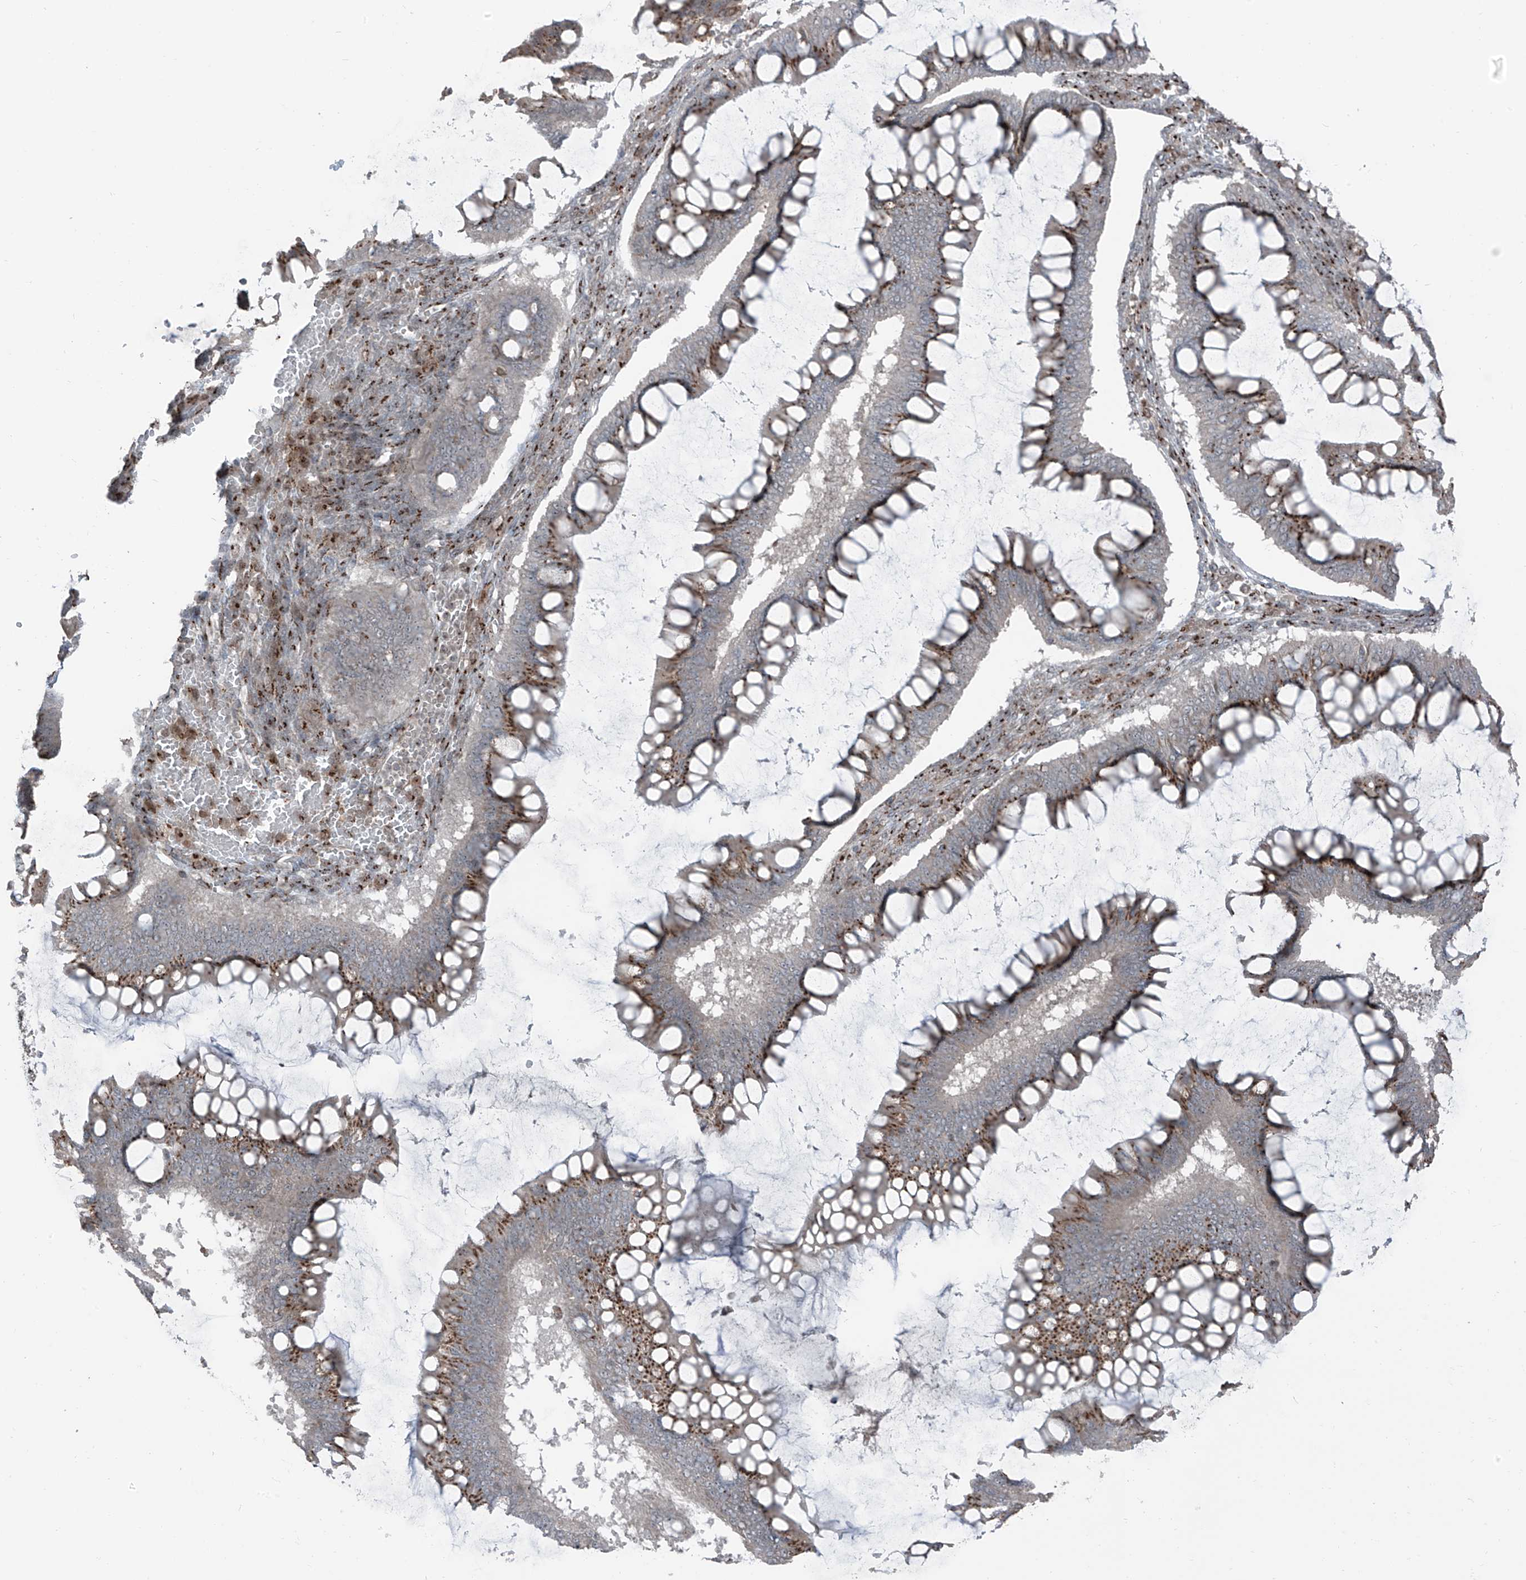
{"staining": {"intensity": "moderate", "quantity": ">75%", "location": "cytoplasmic/membranous"}, "tissue": "ovarian cancer", "cell_type": "Tumor cells", "image_type": "cancer", "snomed": [{"axis": "morphology", "description": "Cystadenocarcinoma, mucinous, NOS"}, {"axis": "topography", "description": "Ovary"}], "caption": "Immunohistochemical staining of ovarian cancer (mucinous cystadenocarcinoma) shows medium levels of moderate cytoplasmic/membranous positivity in approximately >75% of tumor cells.", "gene": "ERLEC1", "patient": {"sex": "female", "age": 73}}